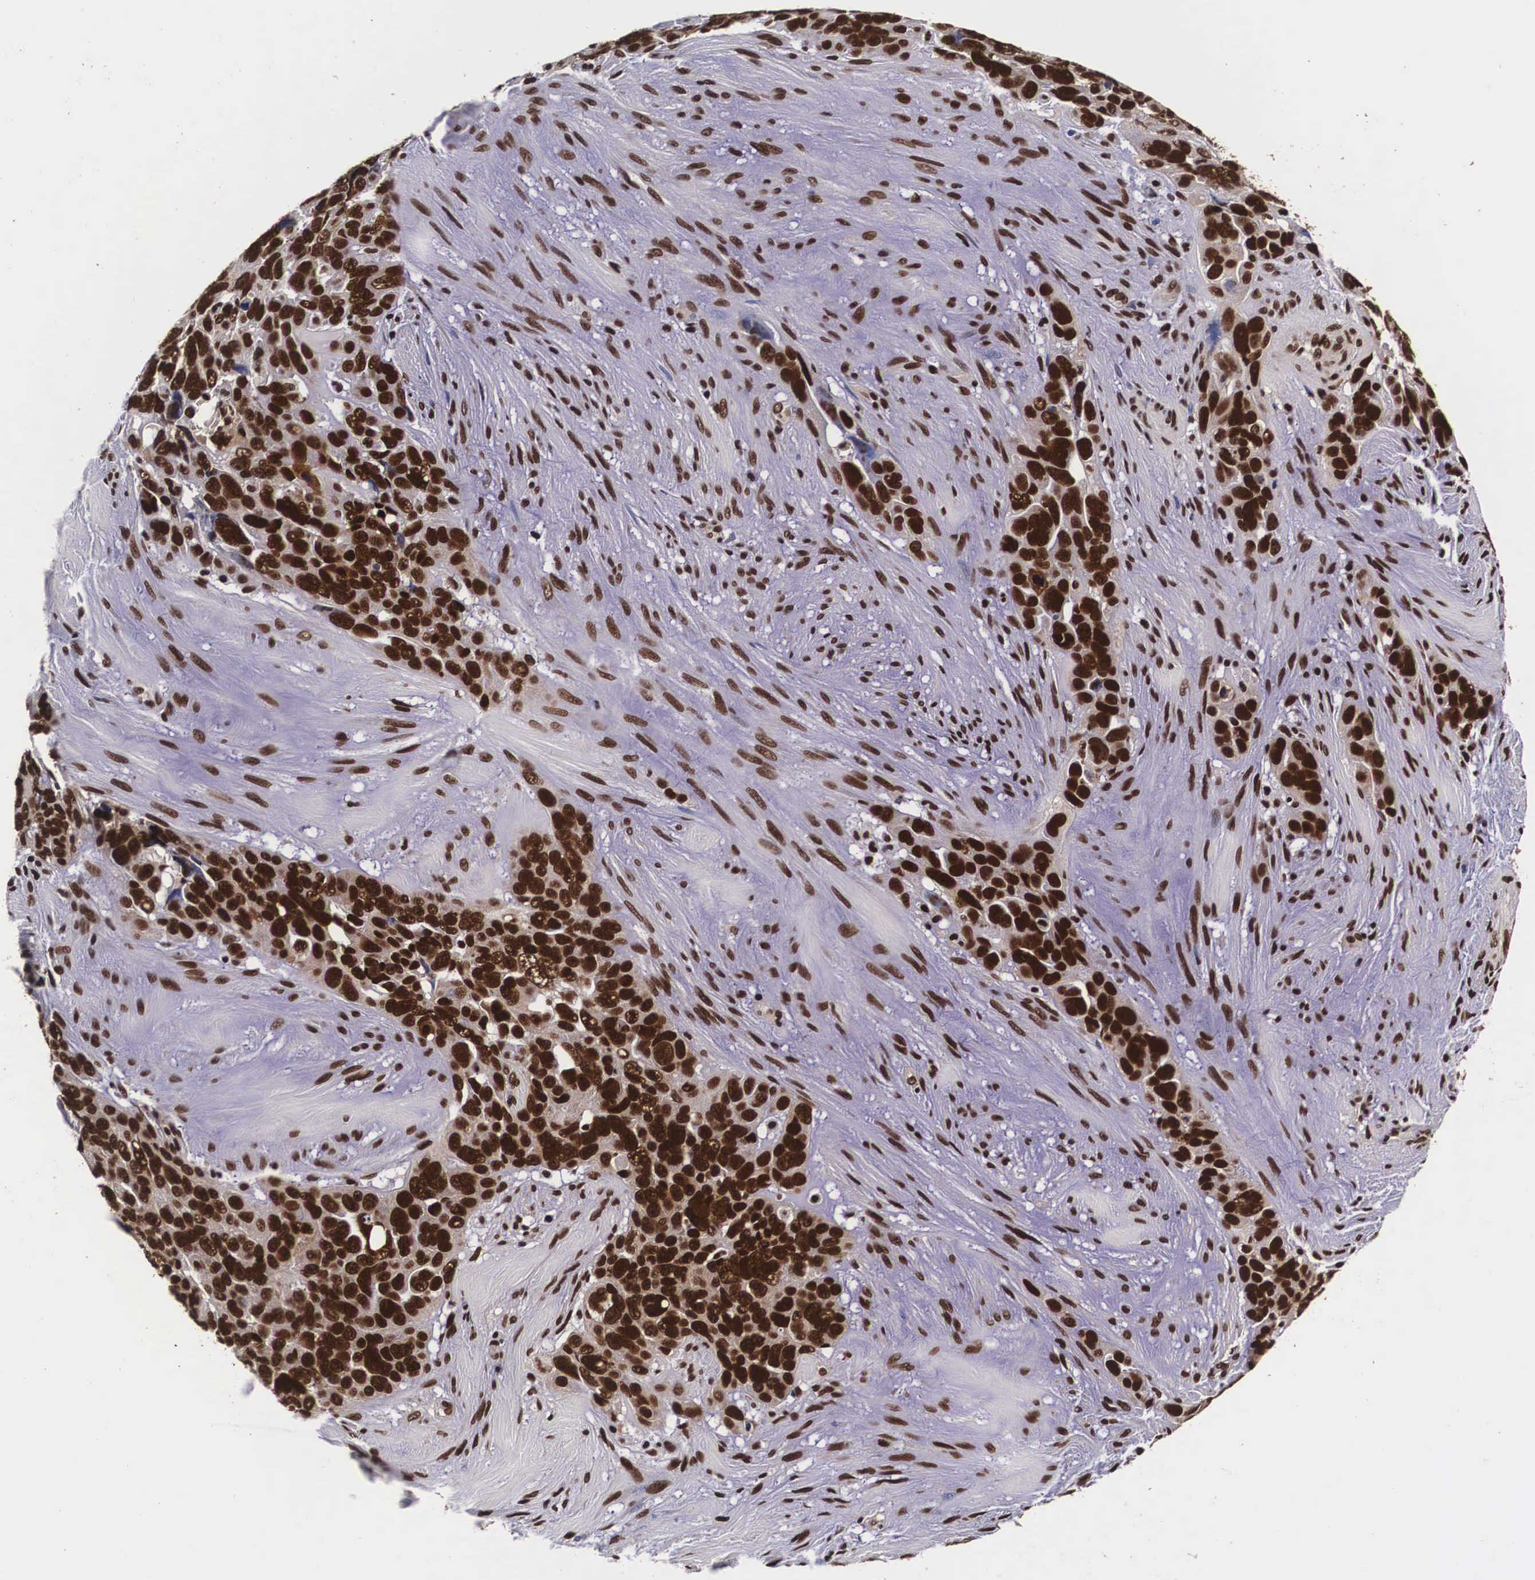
{"staining": {"intensity": "strong", "quantity": ">75%", "location": "cytoplasmic/membranous,nuclear"}, "tissue": "ovarian cancer", "cell_type": "Tumor cells", "image_type": "cancer", "snomed": [{"axis": "morphology", "description": "Cystadenocarcinoma, serous, NOS"}, {"axis": "topography", "description": "Ovary"}], "caption": "Strong cytoplasmic/membranous and nuclear staining is identified in about >75% of tumor cells in ovarian cancer. The staining was performed using DAB (3,3'-diaminobenzidine) to visualize the protein expression in brown, while the nuclei were stained in blue with hematoxylin (Magnification: 20x).", "gene": "PABPN1", "patient": {"sex": "female", "age": 63}}